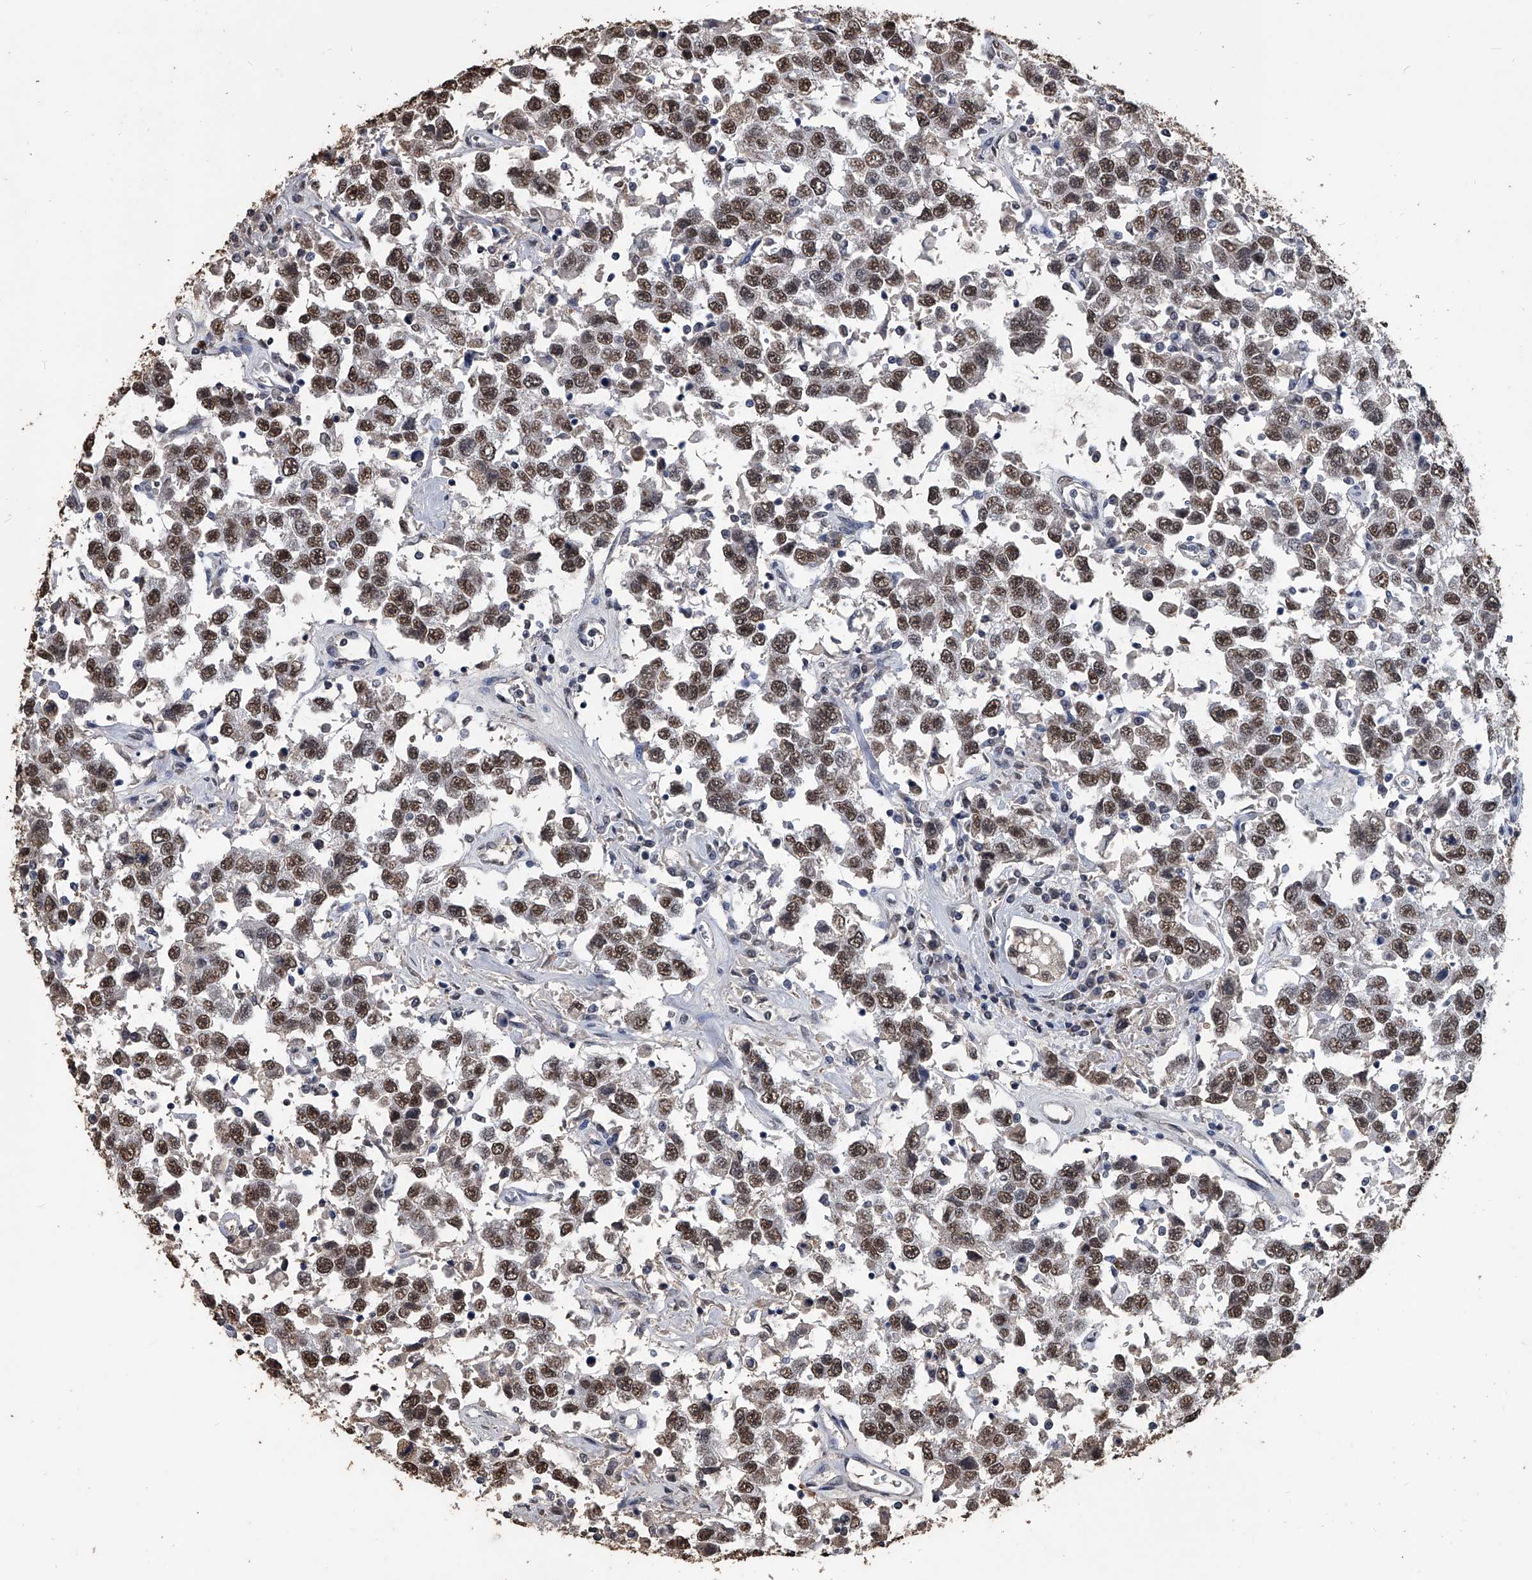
{"staining": {"intensity": "moderate", "quantity": ">75%", "location": "nuclear"}, "tissue": "testis cancer", "cell_type": "Tumor cells", "image_type": "cancer", "snomed": [{"axis": "morphology", "description": "Seminoma, NOS"}, {"axis": "topography", "description": "Testis"}], "caption": "DAB immunohistochemical staining of human seminoma (testis) reveals moderate nuclear protein expression in about >75% of tumor cells. The protein of interest is stained brown, and the nuclei are stained in blue (DAB (3,3'-diaminobenzidine) IHC with brightfield microscopy, high magnification).", "gene": "MATR3", "patient": {"sex": "male", "age": 41}}